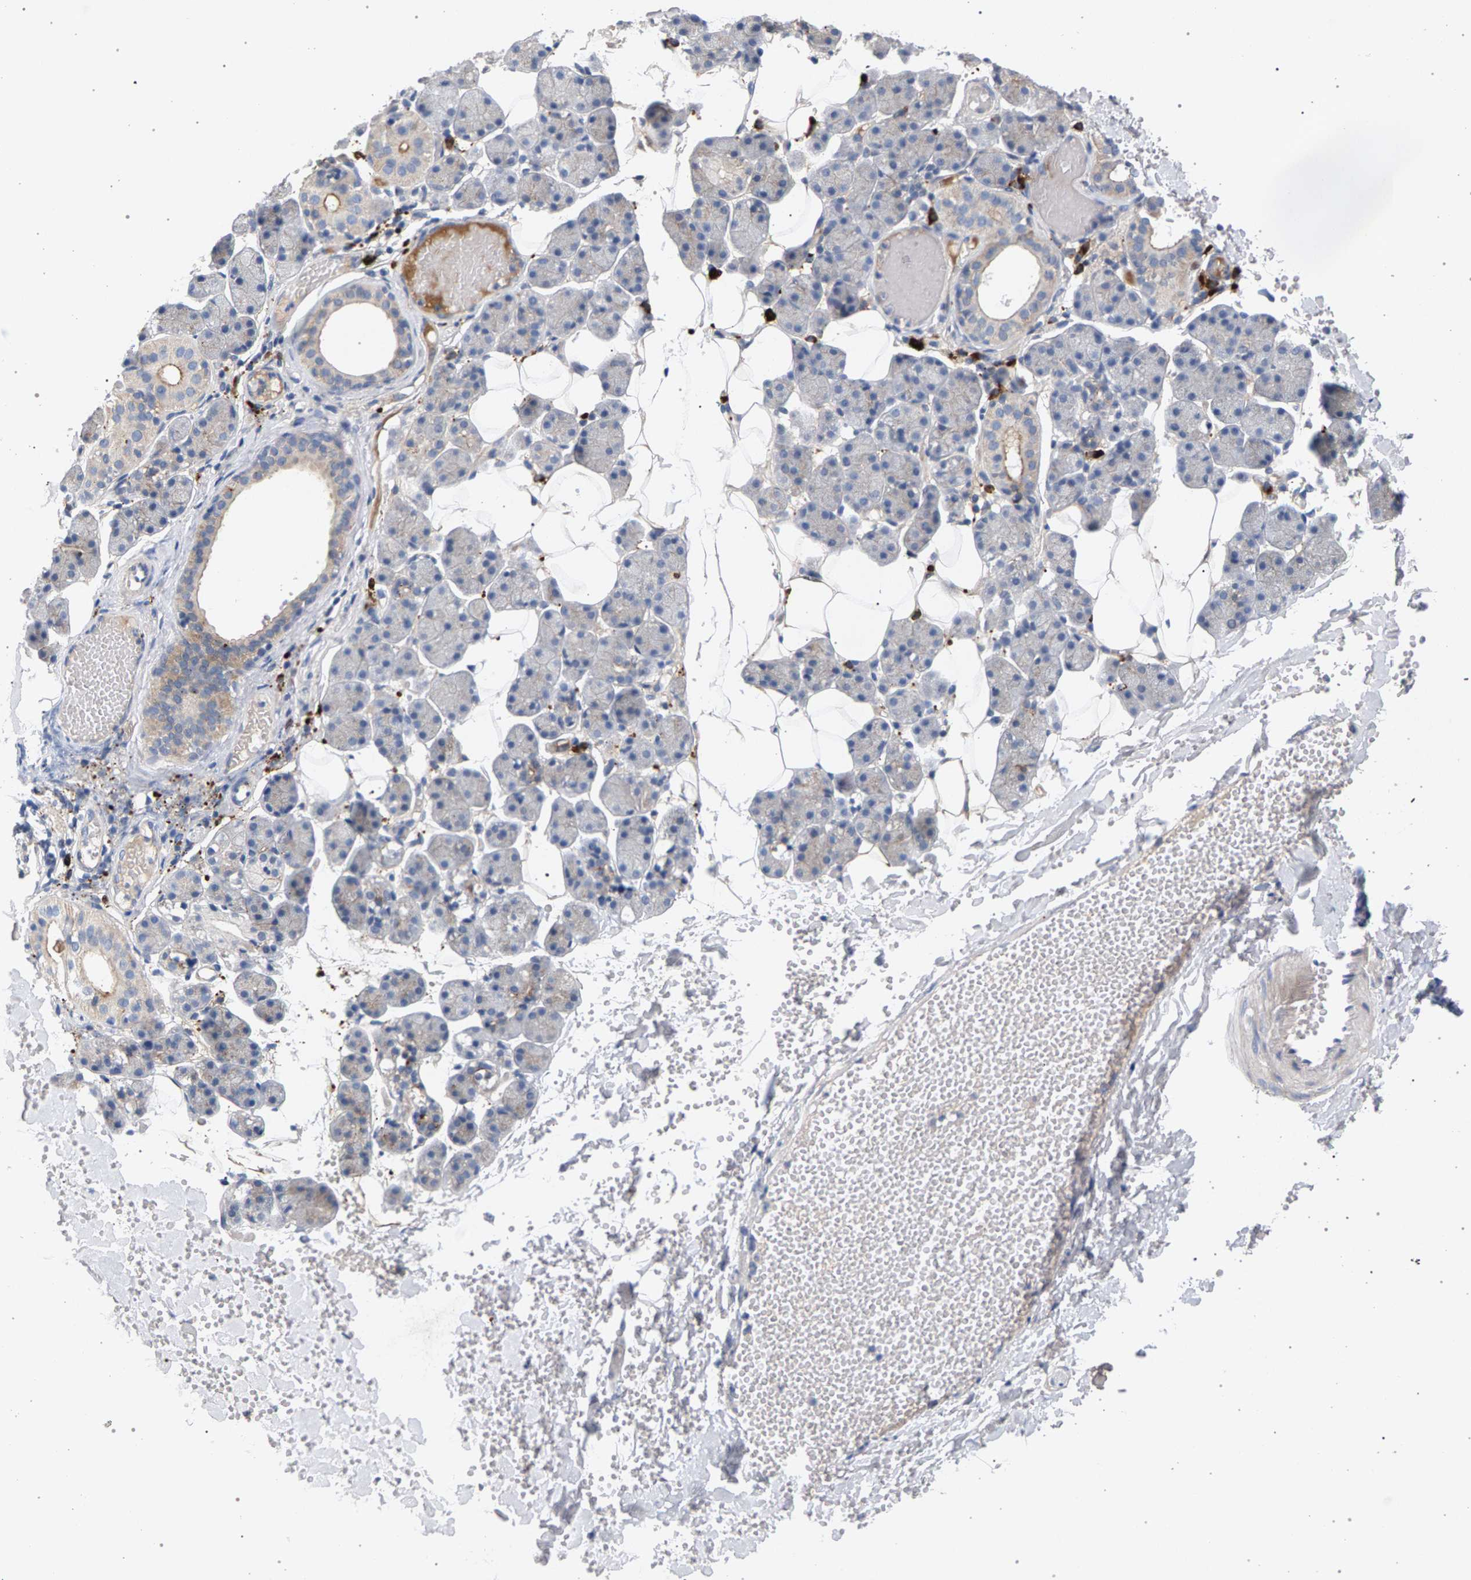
{"staining": {"intensity": "weak", "quantity": "<25%", "location": "cytoplasmic/membranous"}, "tissue": "salivary gland", "cell_type": "Glandular cells", "image_type": "normal", "snomed": [{"axis": "morphology", "description": "Normal tissue, NOS"}, {"axis": "topography", "description": "Salivary gland"}], "caption": "IHC photomicrograph of benign salivary gland: salivary gland stained with DAB (3,3'-diaminobenzidine) displays no significant protein staining in glandular cells.", "gene": "MAMDC2", "patient": {"sex": "female", "age": 33}}